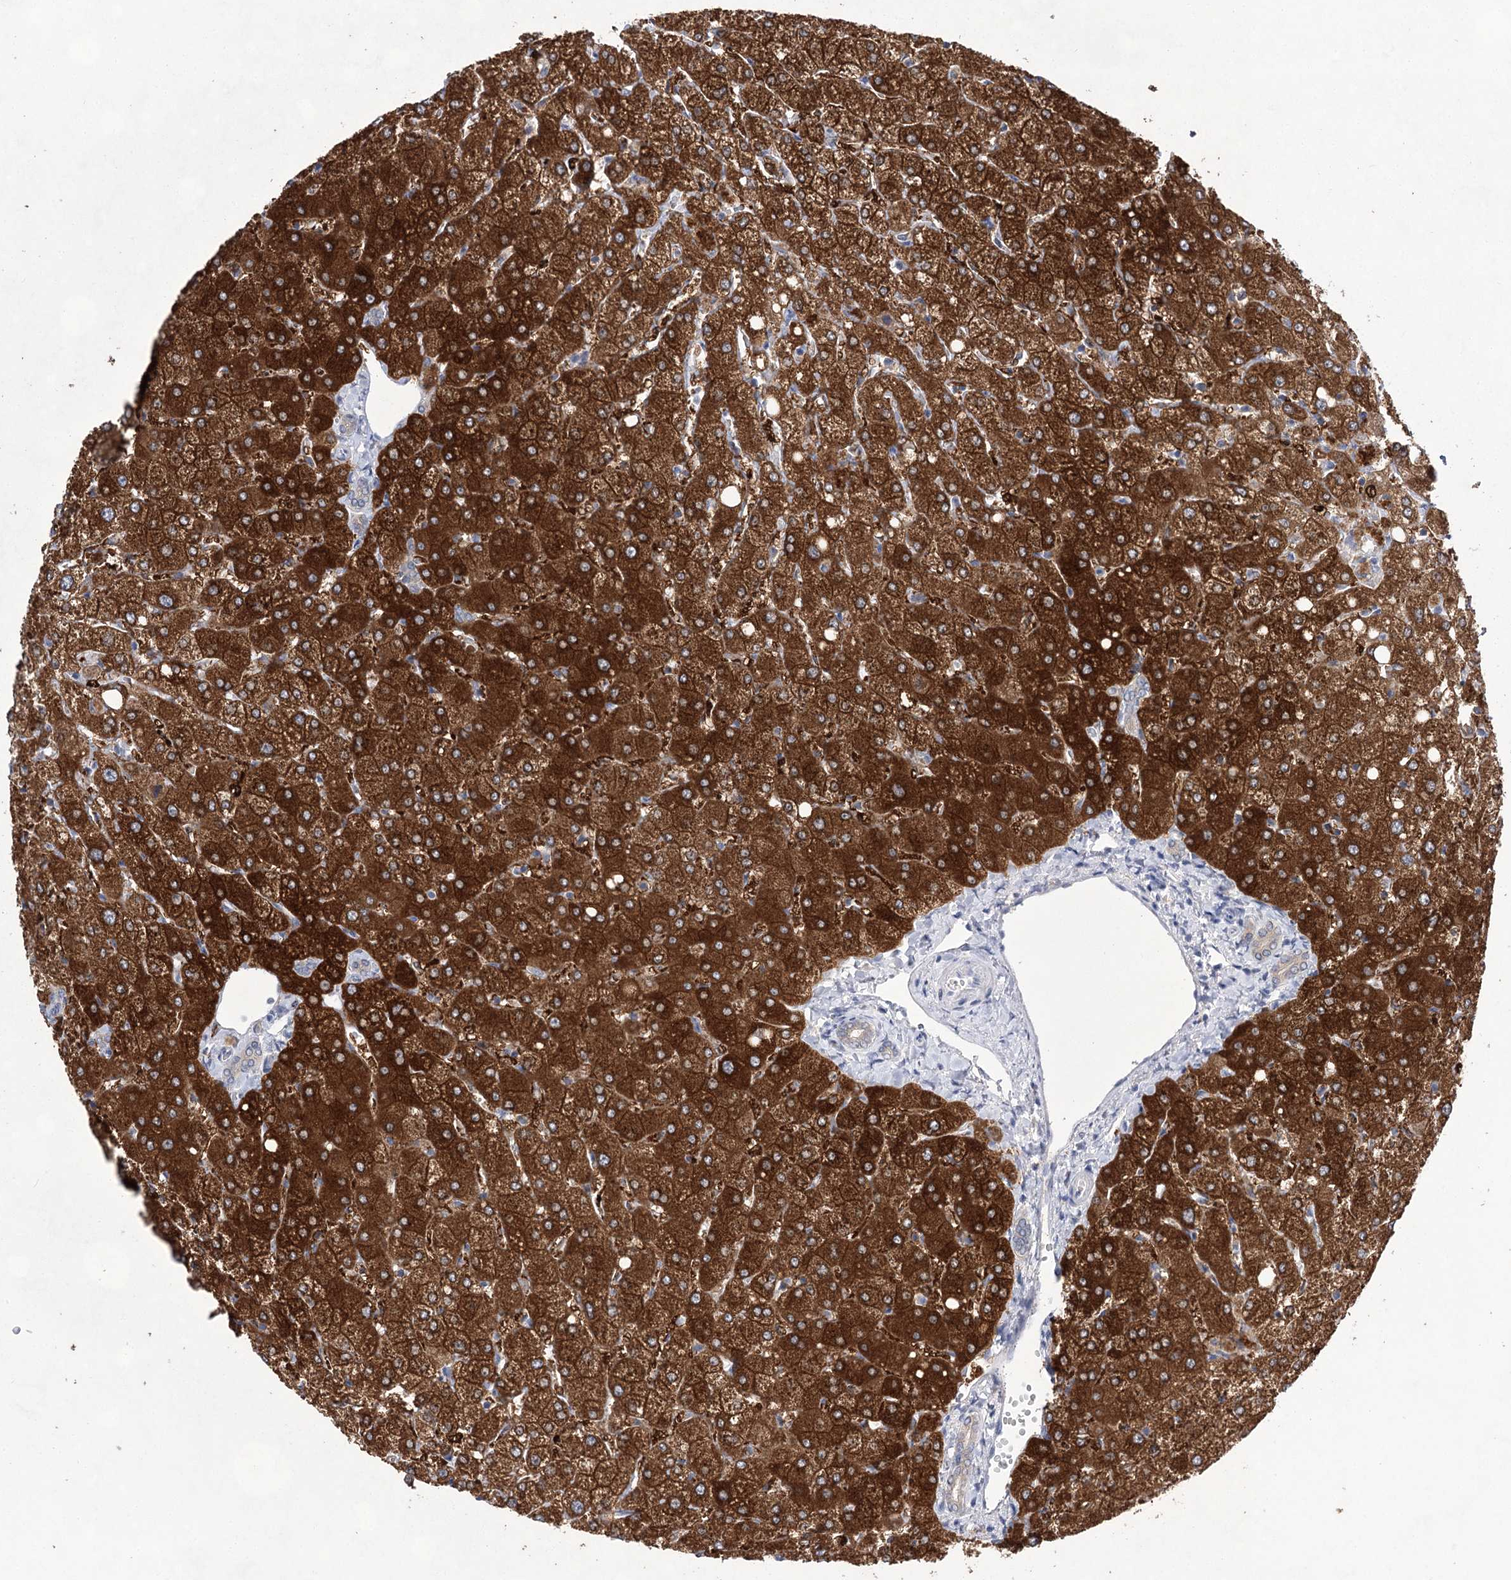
{"staining": {"intensity": "negative", "quantity": "none", "location": "none"}, "tissue": "liver", "cell_type": "Cholangiocytes", "image_type": "normal", "snomed": [{"axis": "morphology", "description": "Normal tissue, NOS"}, {"axis": "topography", "description": "Liver"}], "caption": "A histopathology image of liver stained for a protein displays no brown staining in cholangiocytes. (DAB immunohistochemistry (IHC), high magnification).", "gene": "UGDH", "patient": {"sex": "female", "age": 54}}